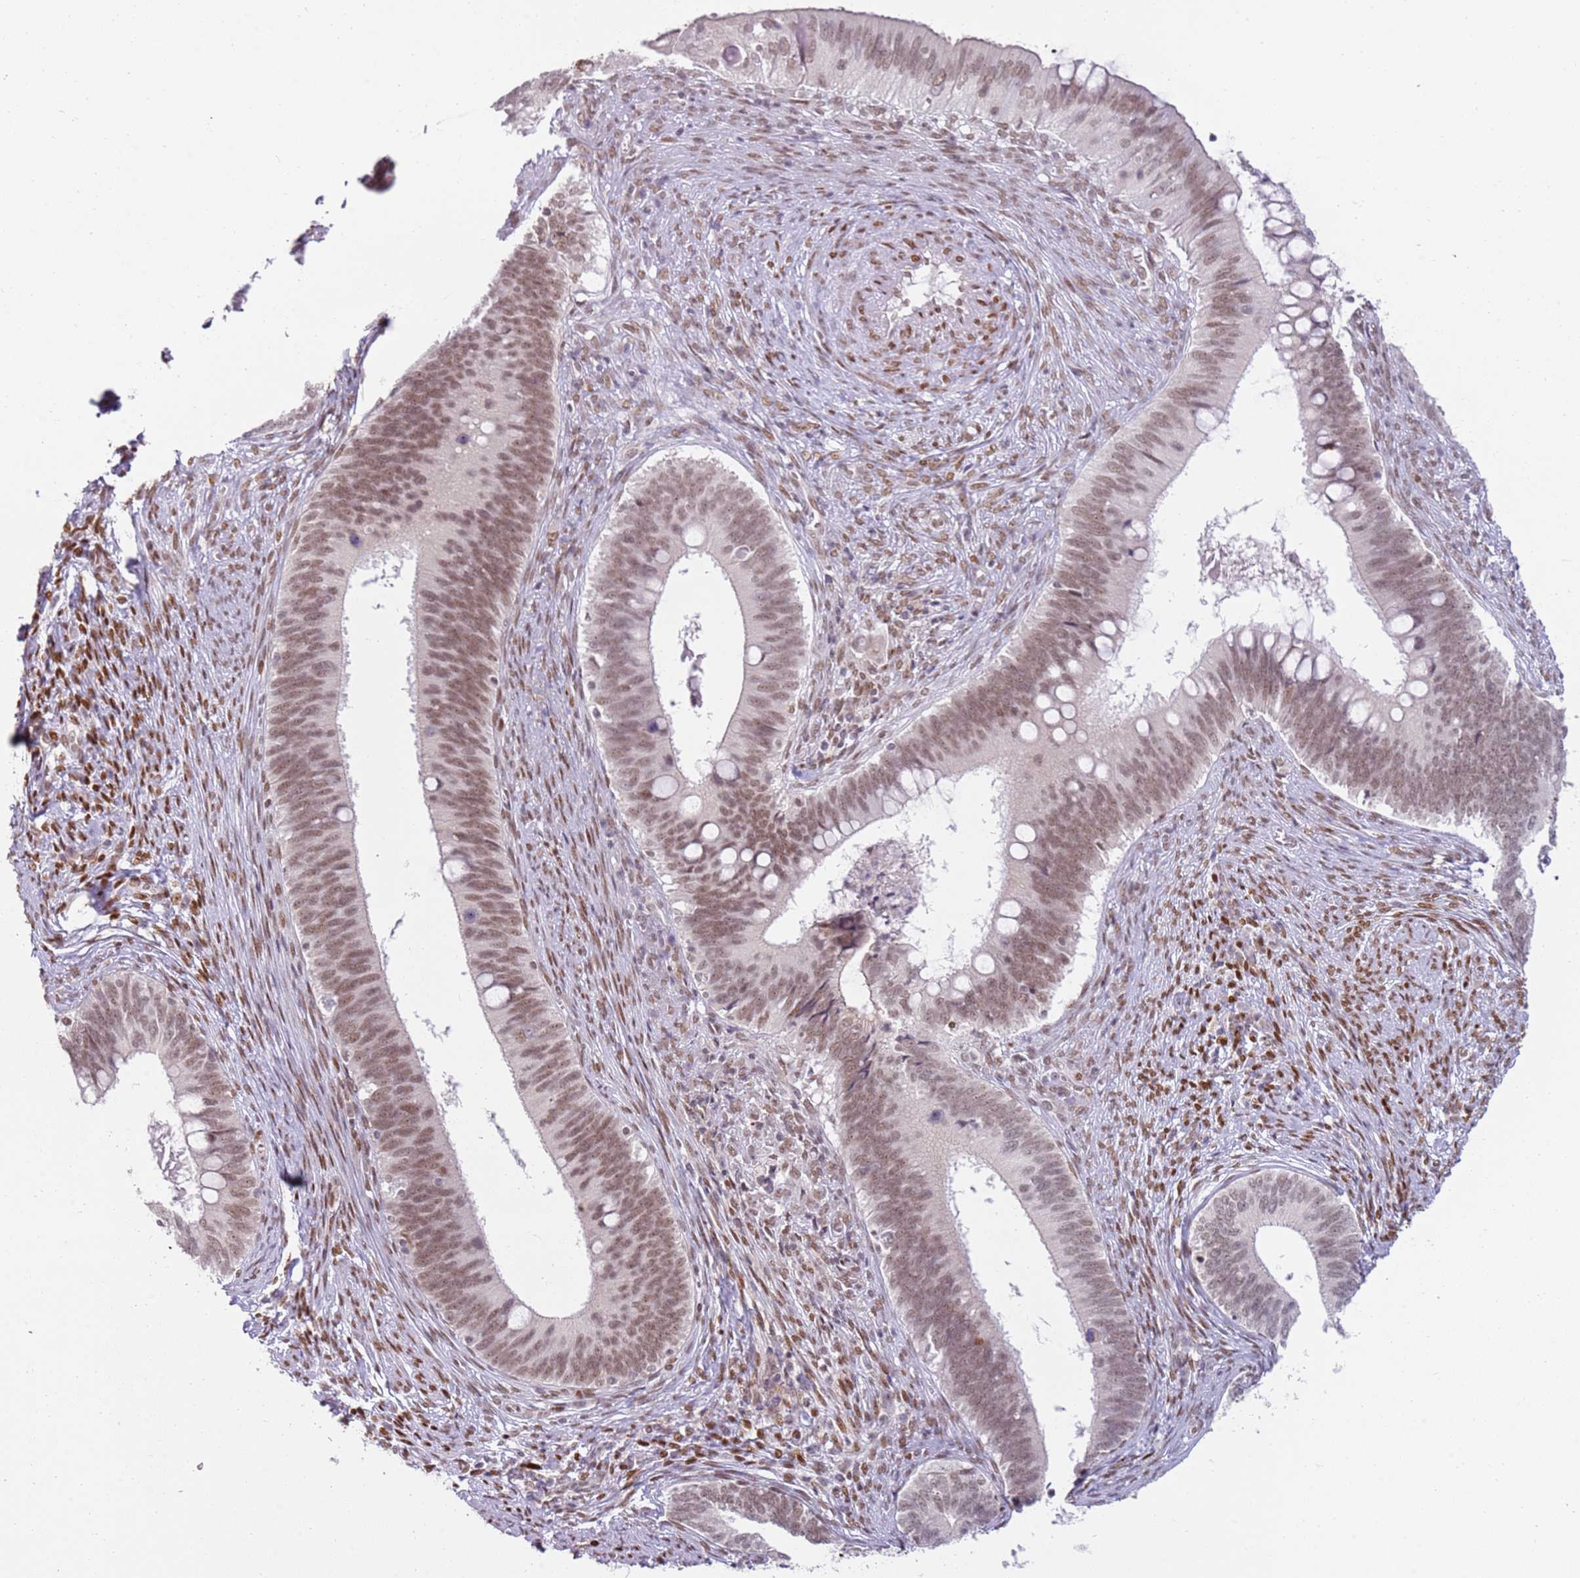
{"staining": {"intensity": "moderate", "quantity": ">75%", "location": "nuclear"}, "tissue": "cervical cancer", "cell_type": "Tumor cells", "image_type": "cancer", "snomed": [{"axis": "morphology", "description": "Adenocarcinoma, NOS"}, {"axis": "topography", "description": "Cervix"}], "caption": "There is medium levels of moderate nuclear expression in tumor cells of cervical cancer, as demonstrated by immunohistochemical staining (brown color).", "gene": "PHC2", "patient": {"sex": "female", "age": 42}}